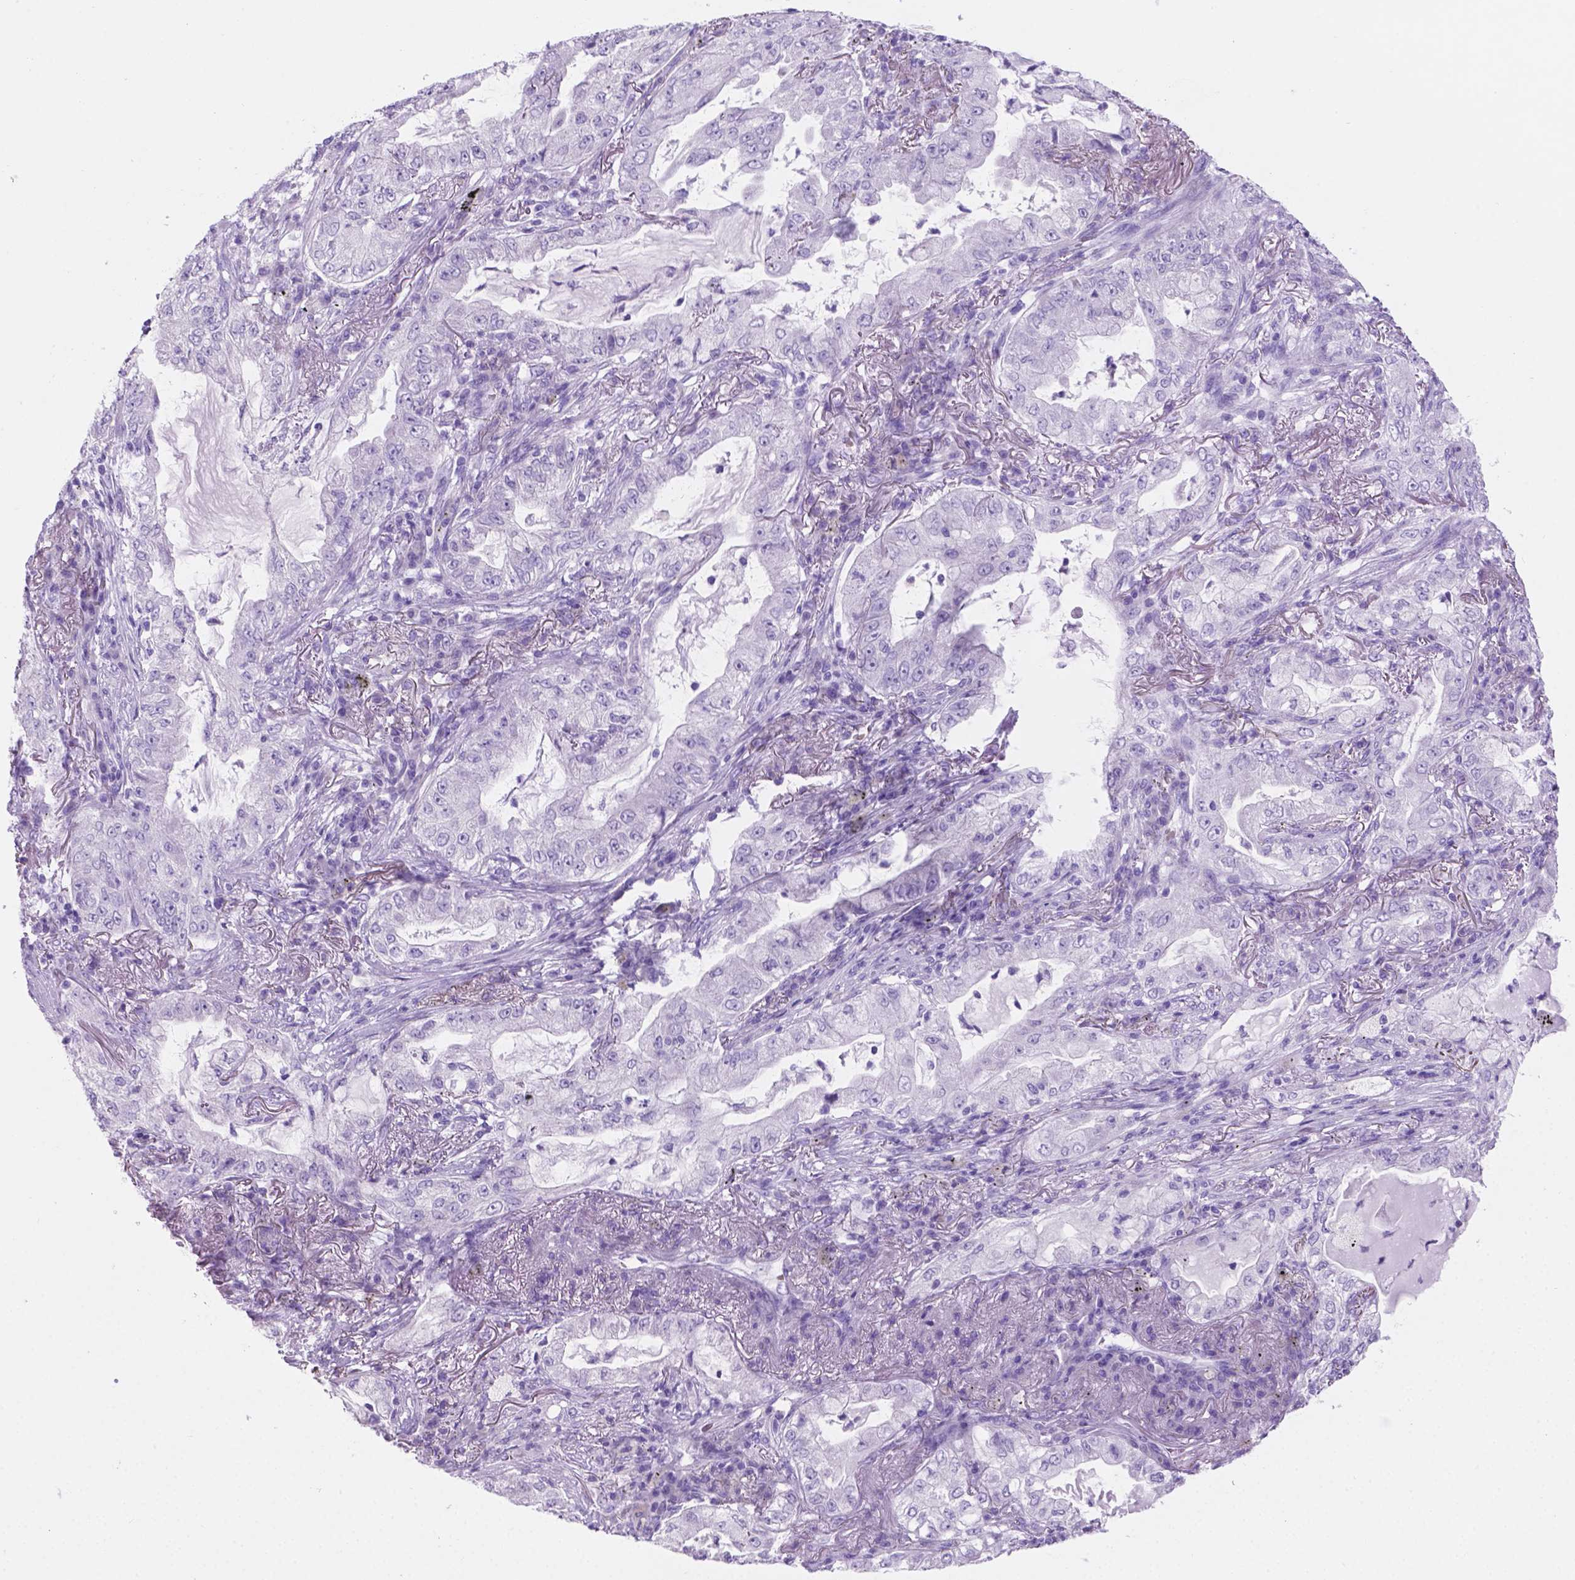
{"staining": {"intensity": "negative", "quantity": "none", "location": "none"}, "tissue": "lung cancer", "cell_type": "Tumor cells", "image_type": "cancer", "snomed": [{"axis": "morphology", "description": "Adenocarcinoma, NOS"}, {"axis": "topography", "description": "Lung"}], "caption": "Immunohistochemistry (IHC) photomicrograph of human adenocarcinoma (lung) stained for a protein (brown), which exhibits no expression in tumor cells.", "gene": "GRIN2B", "patient": {"sex": "female", "age": 73}}